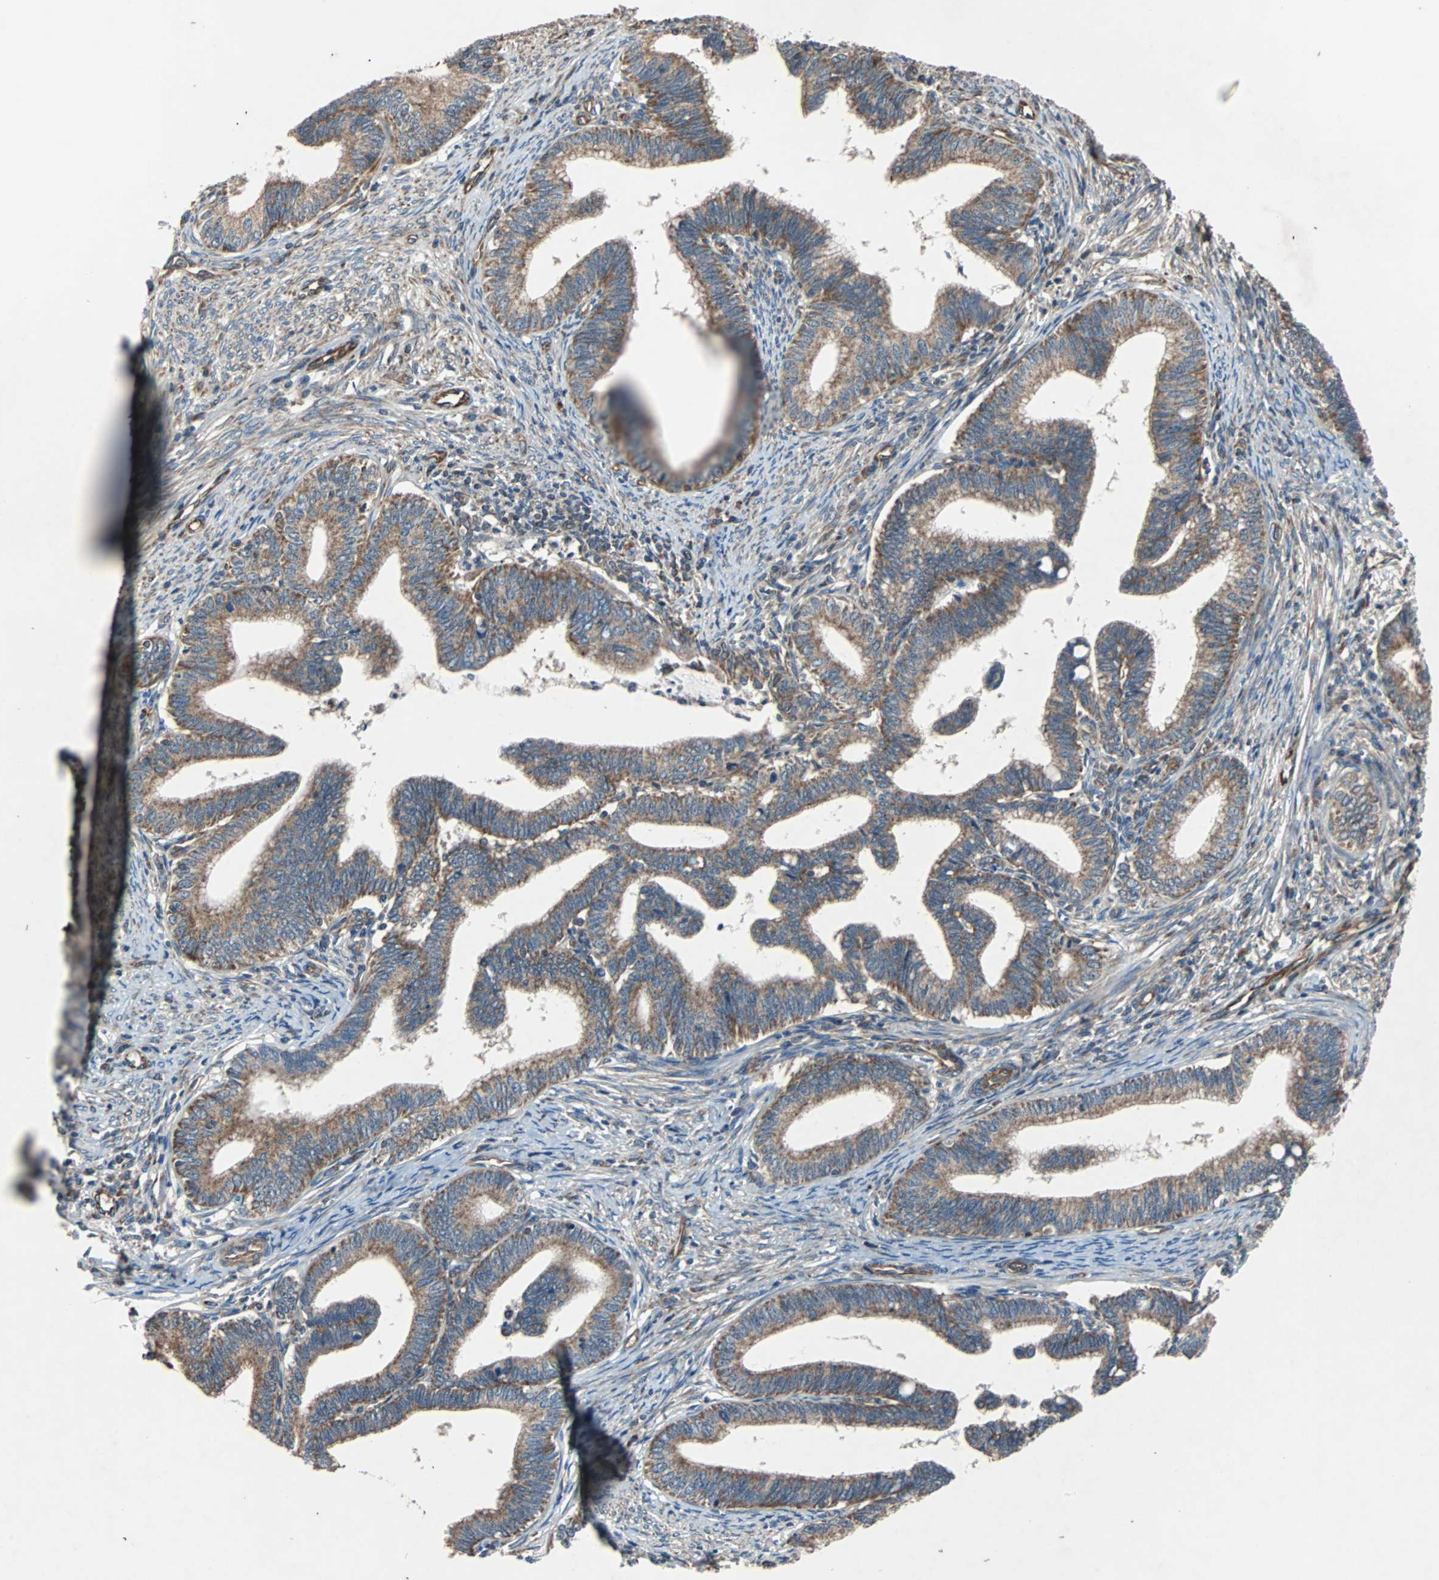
{"staining": {"intensity": "moderate", "quantity": ">75%", "location": "cytoplasmic/membranous"}, "tissue": "cervical cancer", "cell_type": "Tumor cells", "image_type": "cancer", "snomed": [{"axis": "morphology", "description": "Adenocarcinoma, NOS"}, {"axis": "topography", "description": "Cervix"}], "caption": "Moderate cytoplasmic/membranous protein positivity is appreciated in about >75% of tumor cells in cervical cancer.", "gene": "ACTR3", "patient": {"sex": "female", "age": 36}}